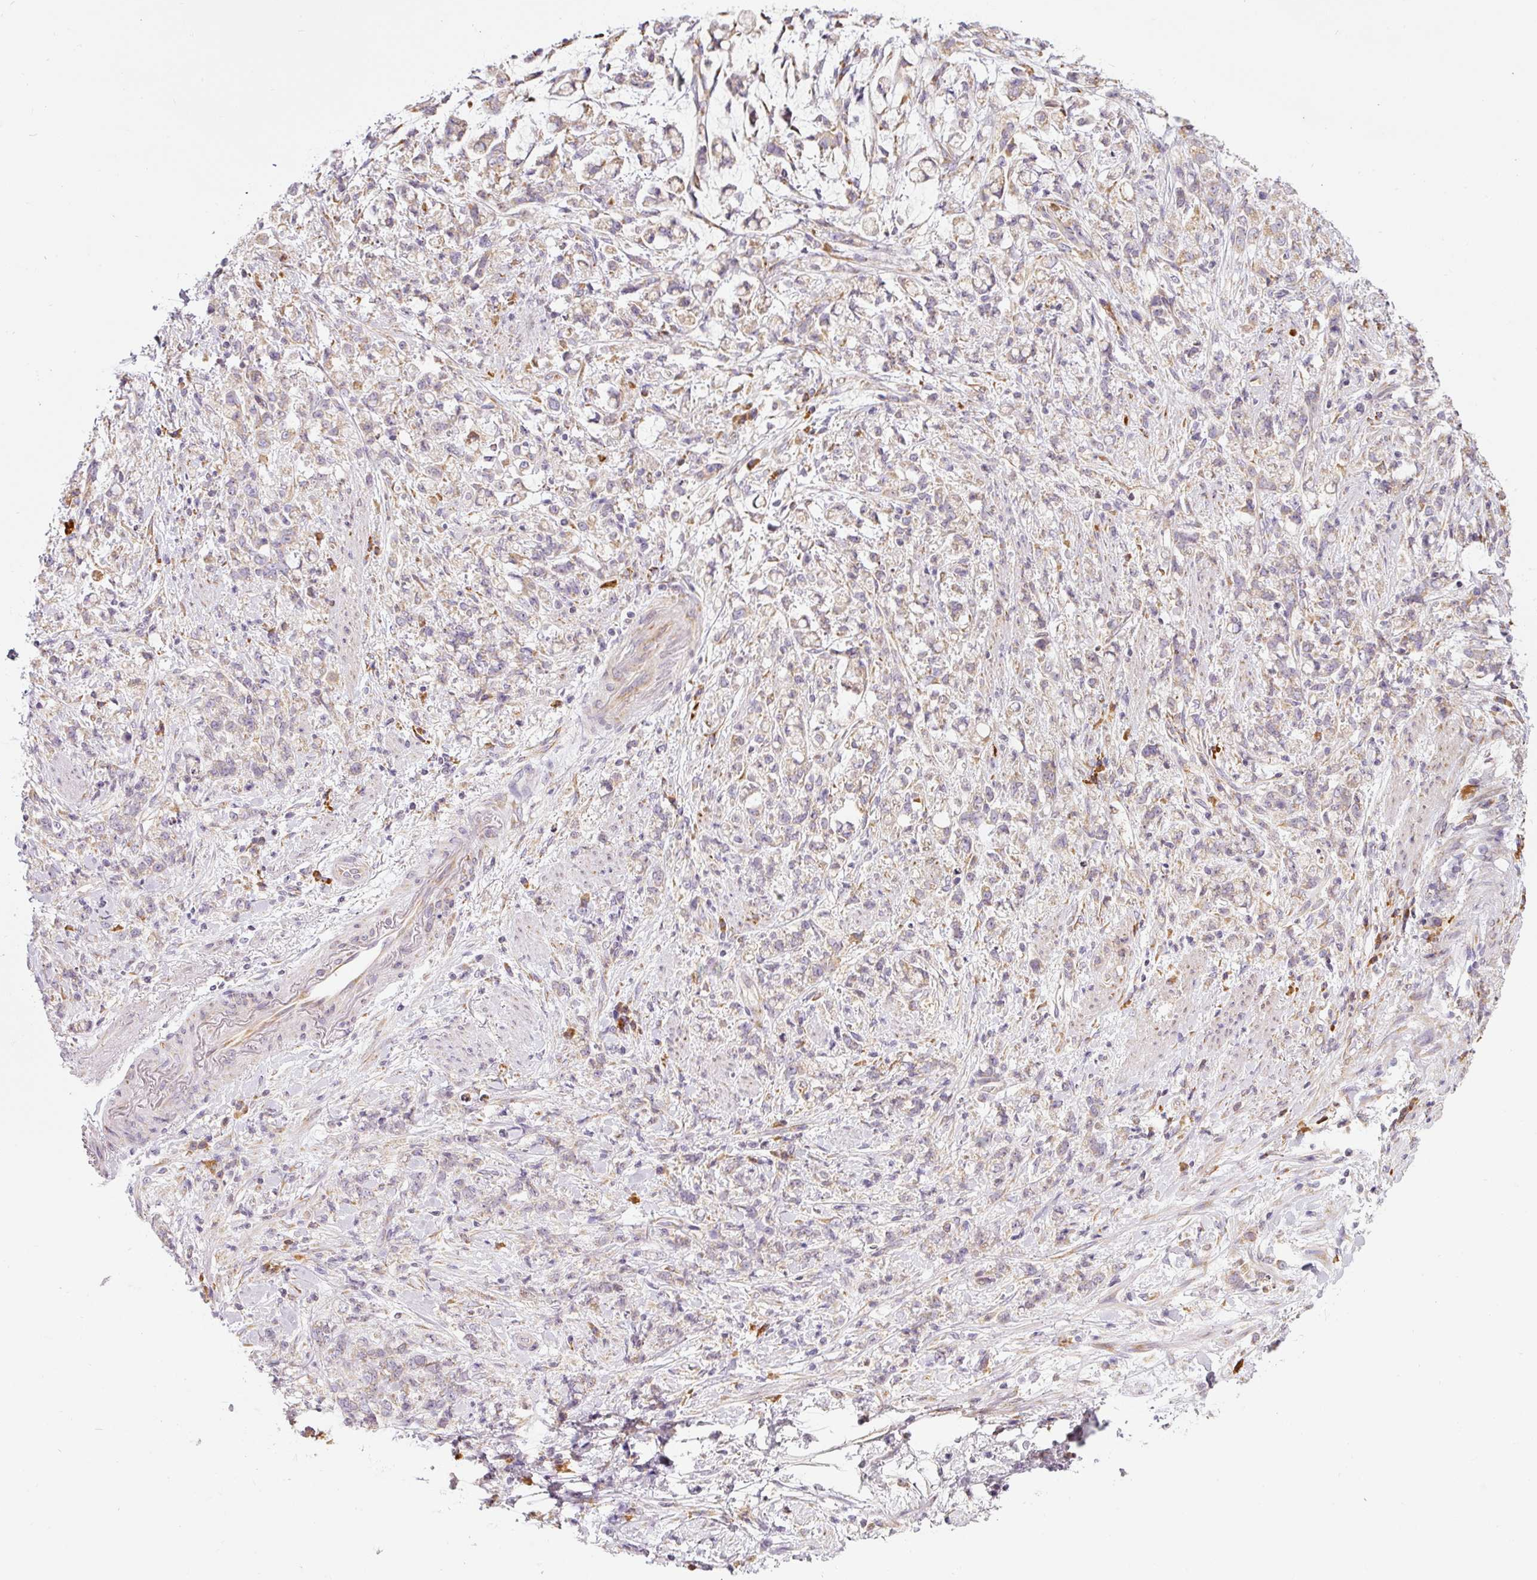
{"staining": {"intensity": "weak", "quantity": "25%-75%", "location": "cytoplasmic/membranous"}, "tissue": "stomach cancer", "cell_type": "Tumor cells", "image_type": "cancer", "snomed": [{"axis": "morphology", "description": "Adenocarcinoma, NOS"}, {"axis": "topography", "description": "Stomach"}], "caption": "A histopathology image of adenocarcinoma (stomach) stained for a protein reveals weak cytoplasmic/membranous brown staining in tumor cells. The staining is performed using DAB brown chromogen to label protein expression. The nuclei are counter-stained blue using hematoxylin.", "gene": "MORN4", "patient": {"sex": "female", "age": 60}}